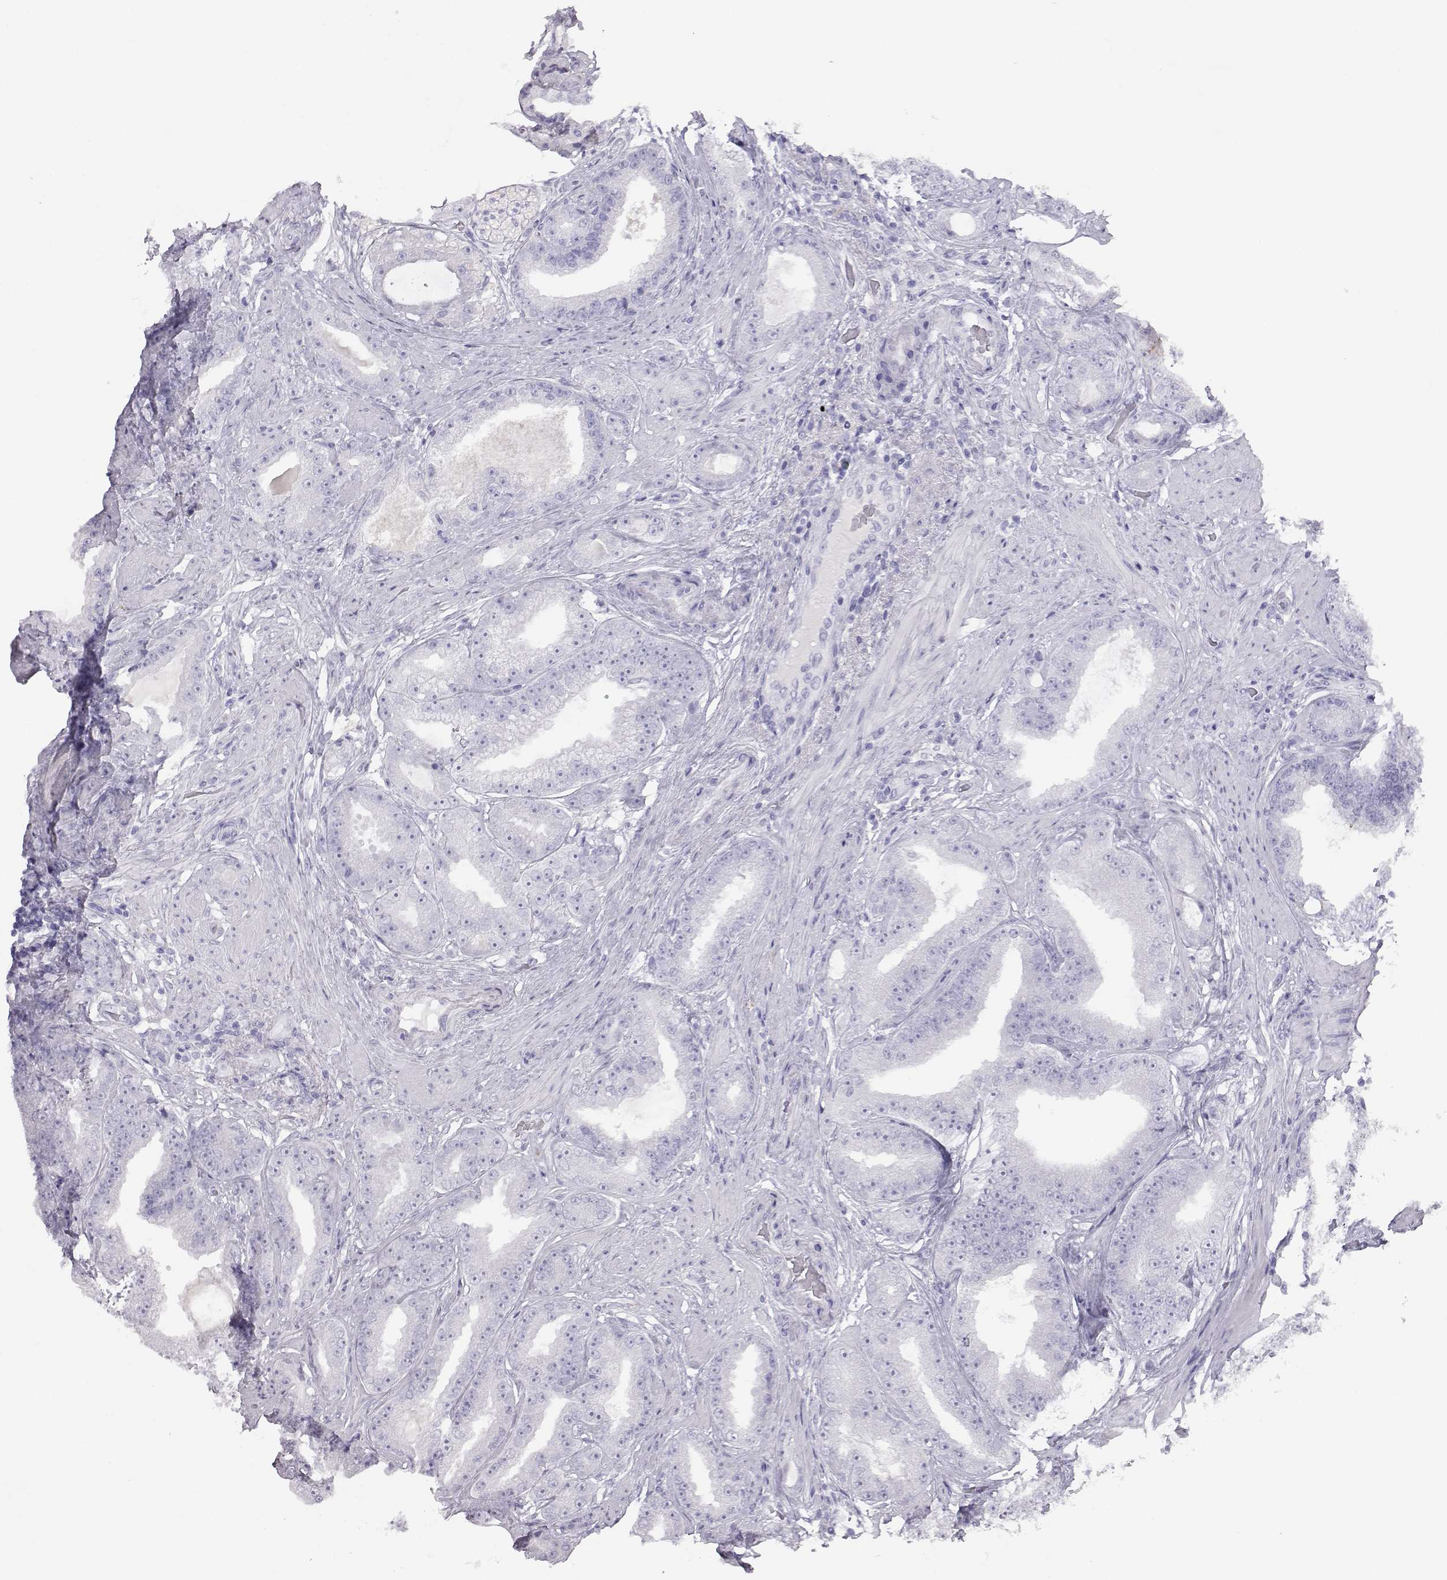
{"staining": {"intensity": "negative", "quantity": "none", "location": "none"}, "tissue": "prostate cancer", "cell_type": "Tumor cells", "image_type": "cancer", "snomed": [{"axis": "morphology", "description": "Adenocarcinoma, Low grade"}, {"axis": "topography", "description": "Prostate"}], "caption": "Protein analysis of low-grade adenocarcinoma (prostate) displays no significant staining in tumor cells. (IHC, brightfield microscopy, high magnification).", "gene": "ITLN2", "patient": {"sex": "male", "age": 60}}